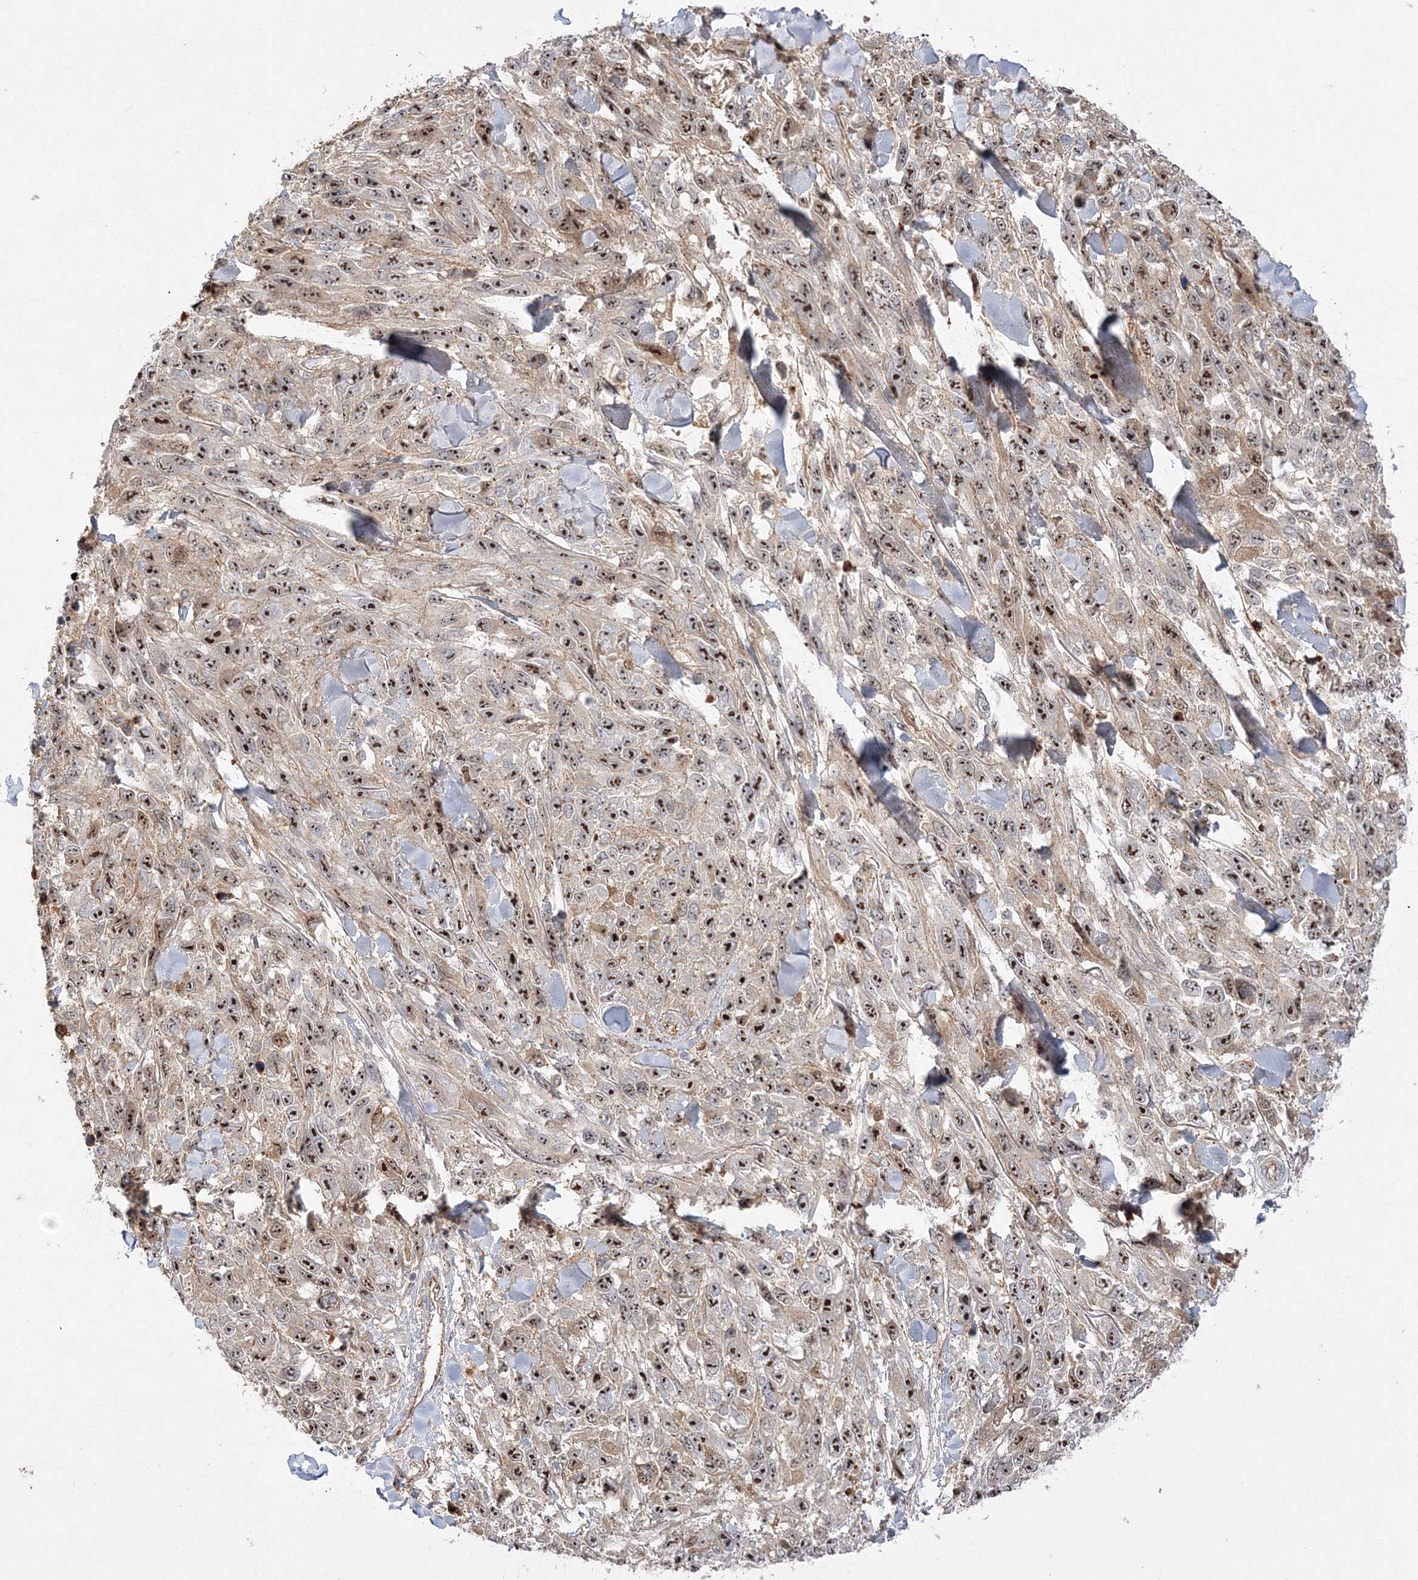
{"staining": {"intensity": "strong", "quantity": ">75%", "location": "nuclear"}, "tissue": "melanoma", "cell_type": "Tumor cells", "image_type": "cancer", "snomed": [{"axis": "morphology", "description": "Malignant melanoma, NOS"}, {"axis": "topography", "description": "Skin"}], "caption": "DAB immunohistochemical staining of melanoma shows strong nuclear protein expression in about >75% of tumor cells.", "gene": "NPM3", "patient": {"sex": "female", "age": 96}}